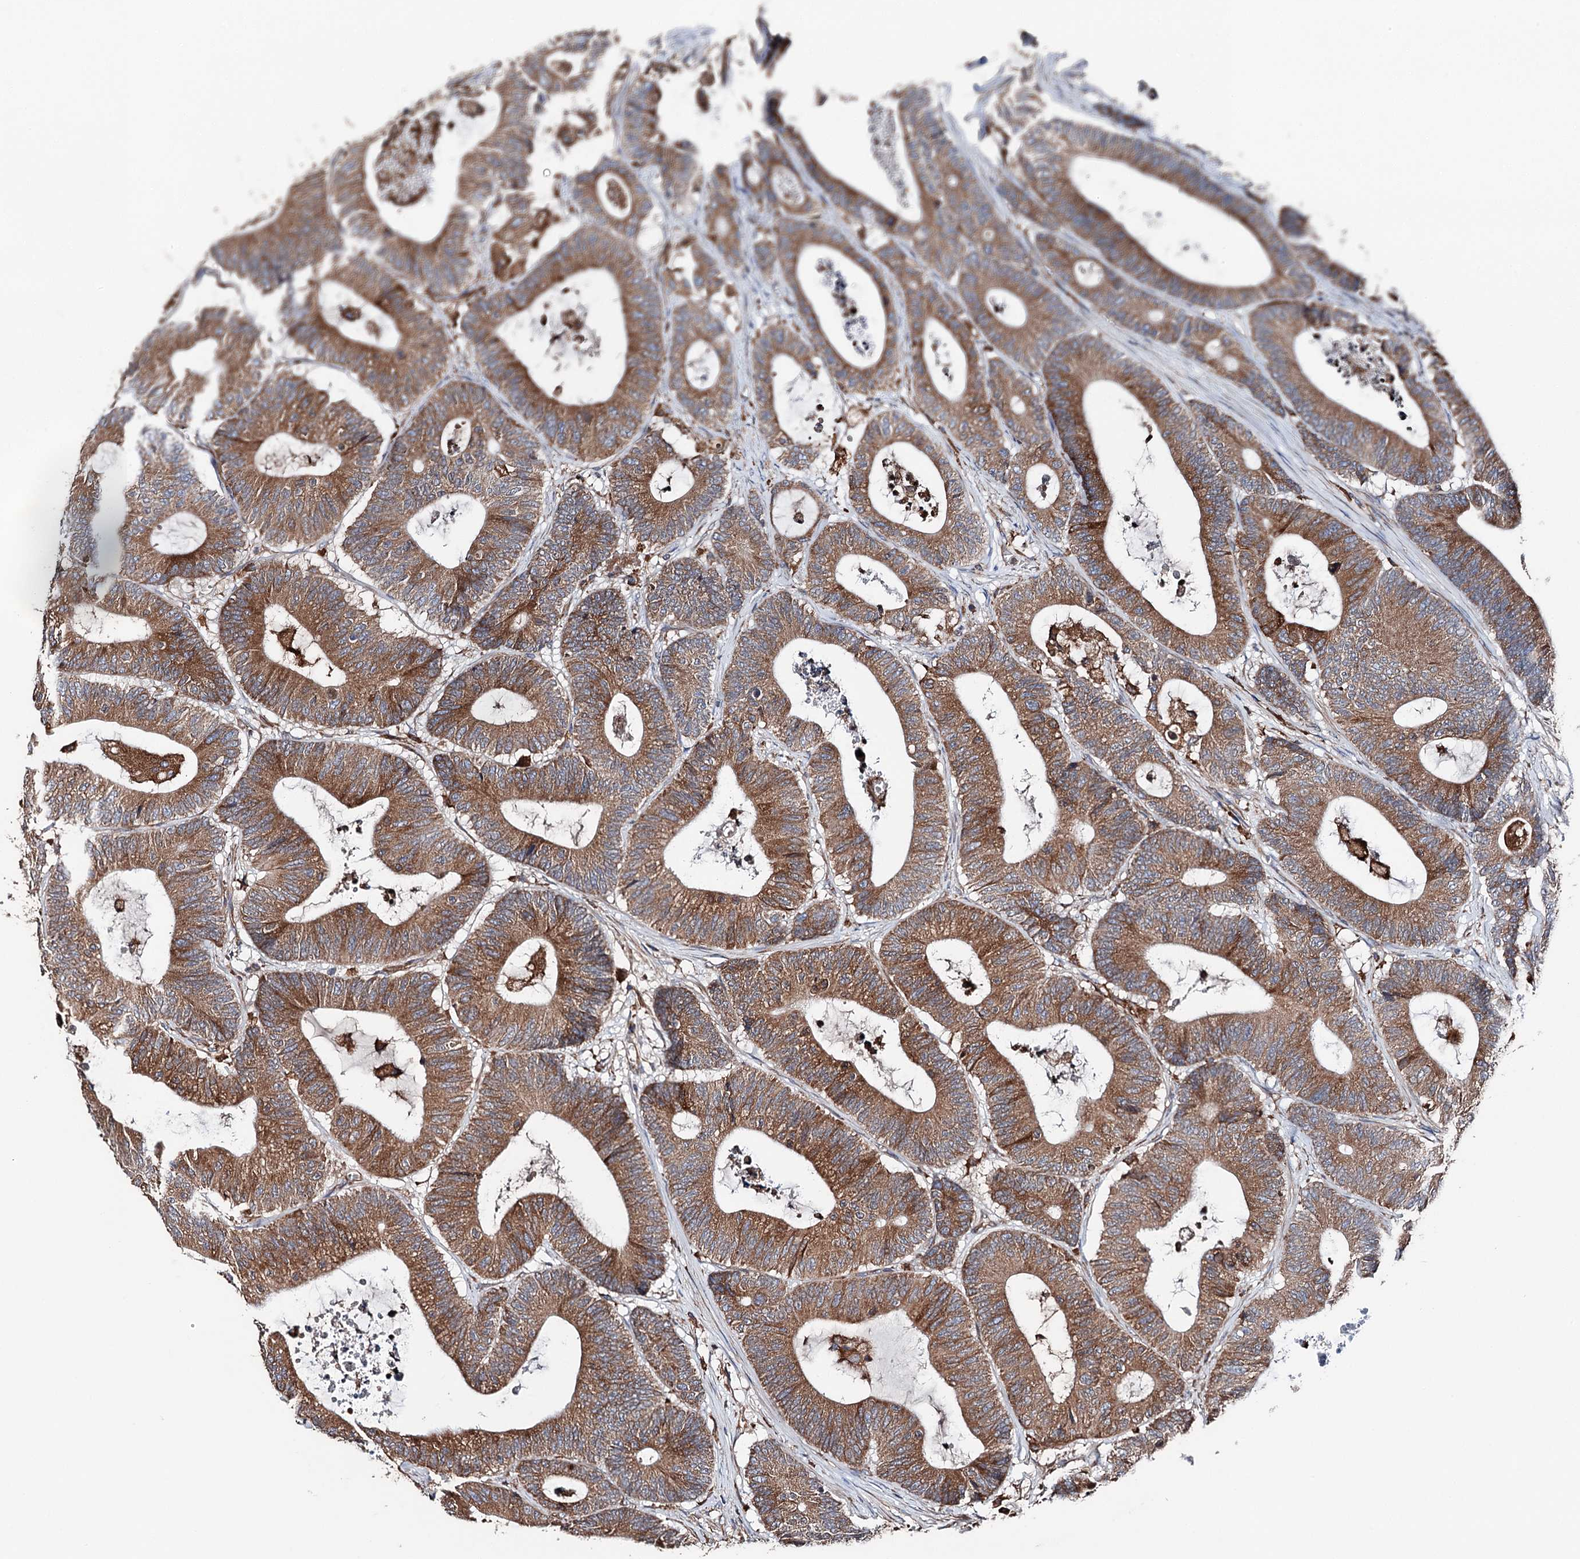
{"staining": {"intensity": "moderate", "quantity": ">75%", "location": "cytoplasmic/membranous"}, "tissue": "colorectal cancer", "cell_type": "Tumor cells", "image_type": "cancer", "snomed": [{"axis": "morphology", "description": "Adenocarcinoma, NOS"}, {"axis": "topography", "description": "Colon"}], "caption": "Immunohistochemistry histopathology image of human colorectal adenocarcinoma stained for a protein (brown), which reveals medium levels of moderate cytoplasmic/membranous staining in approximately >75% of tumor cells.", "gene": "ERP29", "patient": {"sex": "female", "age": 84}}